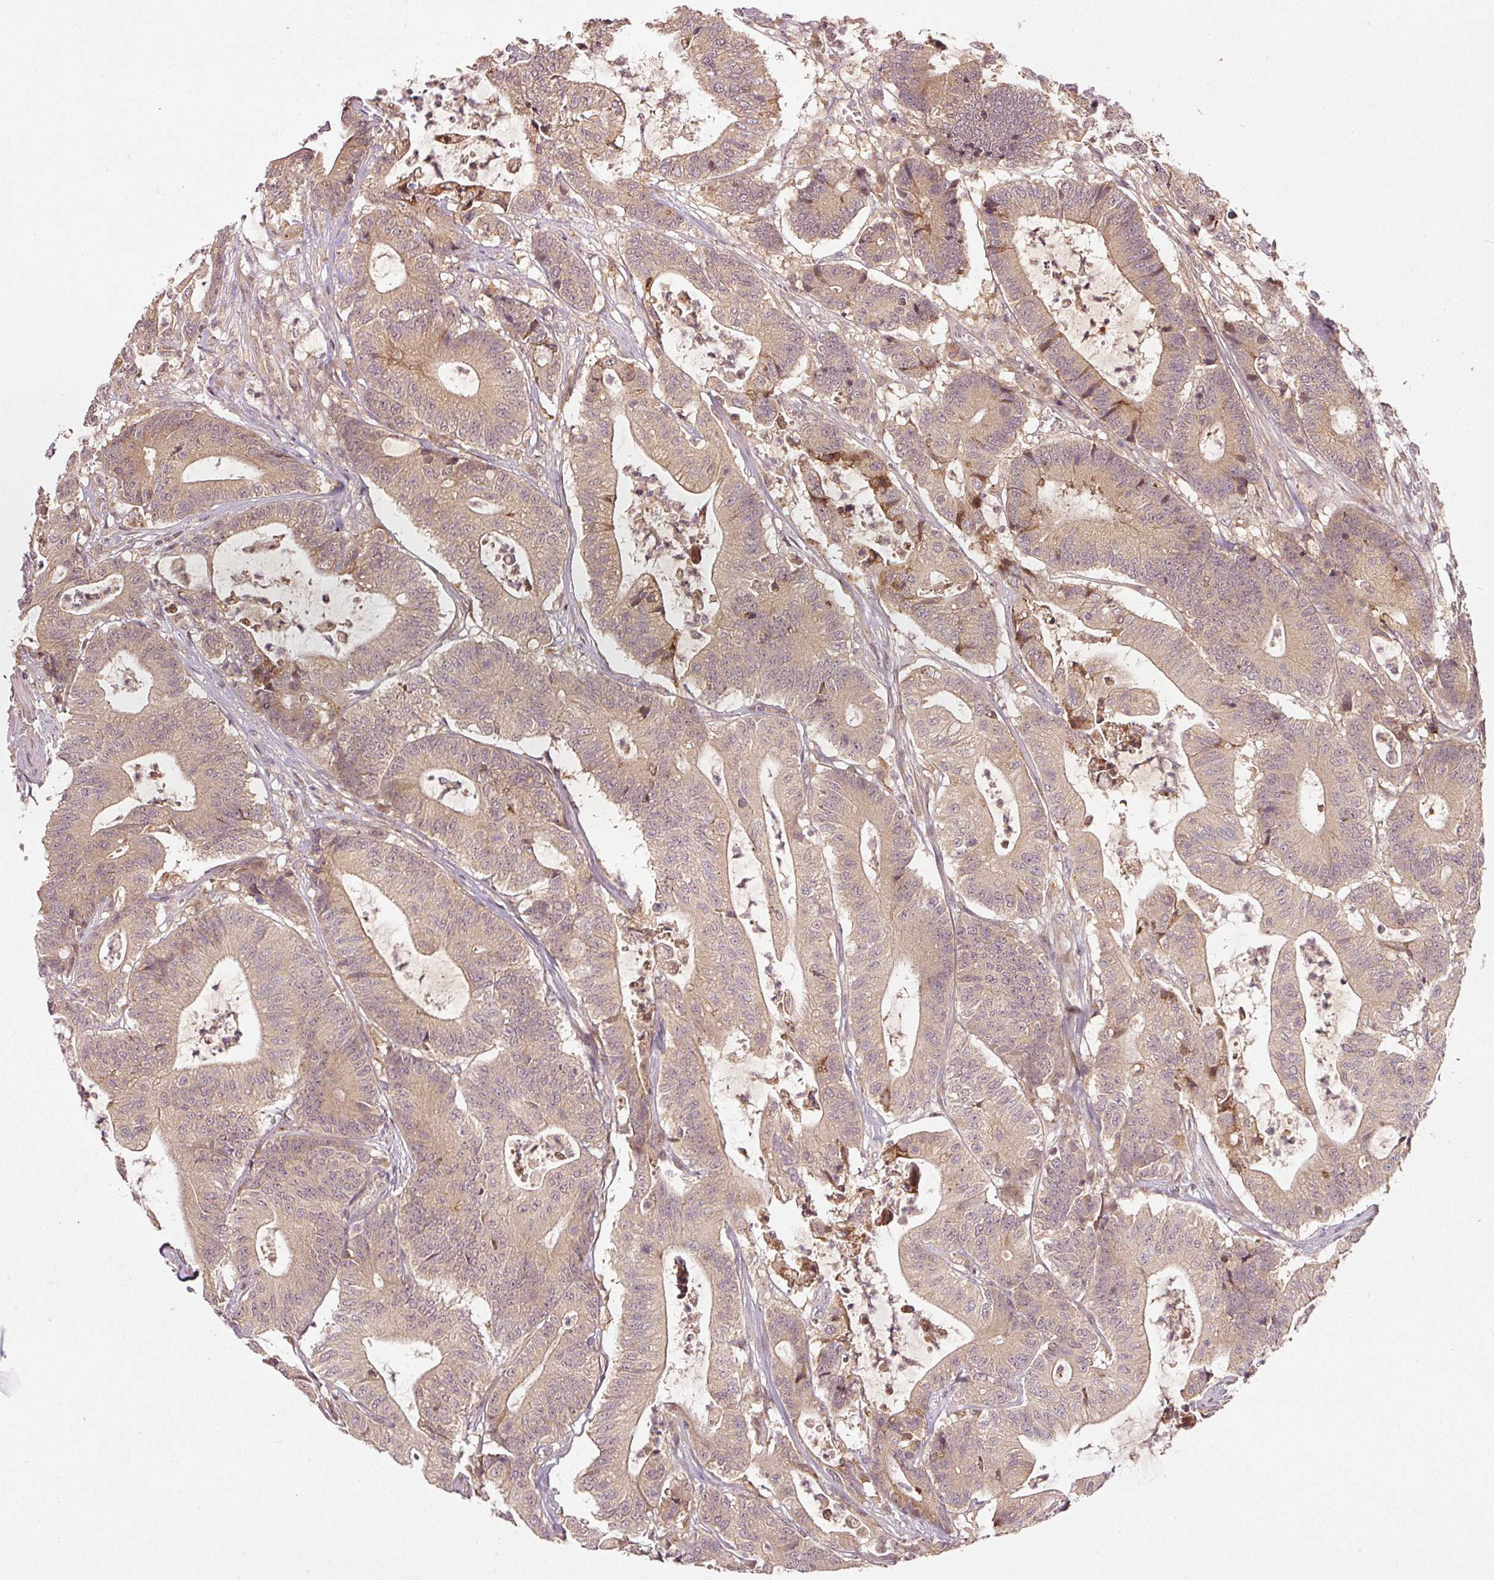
{"staining": {"intensity": "moderate", "quantity": ">75%", "location": "cytoplasmic/membranous"}, "tissue": "colorectal cancer", "cell_type": "Tumor cells", "image_type": "cancer", "snomed": [{"axis": "morphology", "description": "Adenocarcinoma, NOS"}, {"axis": "topography", "description": "Colon"}], "caption": "A brown stain labels moderate cytoplasmic/membranous staining of a protein in adenocarcinoma (colorectal) tumor cells.", "gene": "PCDHB1", "patient": {"sex": "female", "age": 84}}